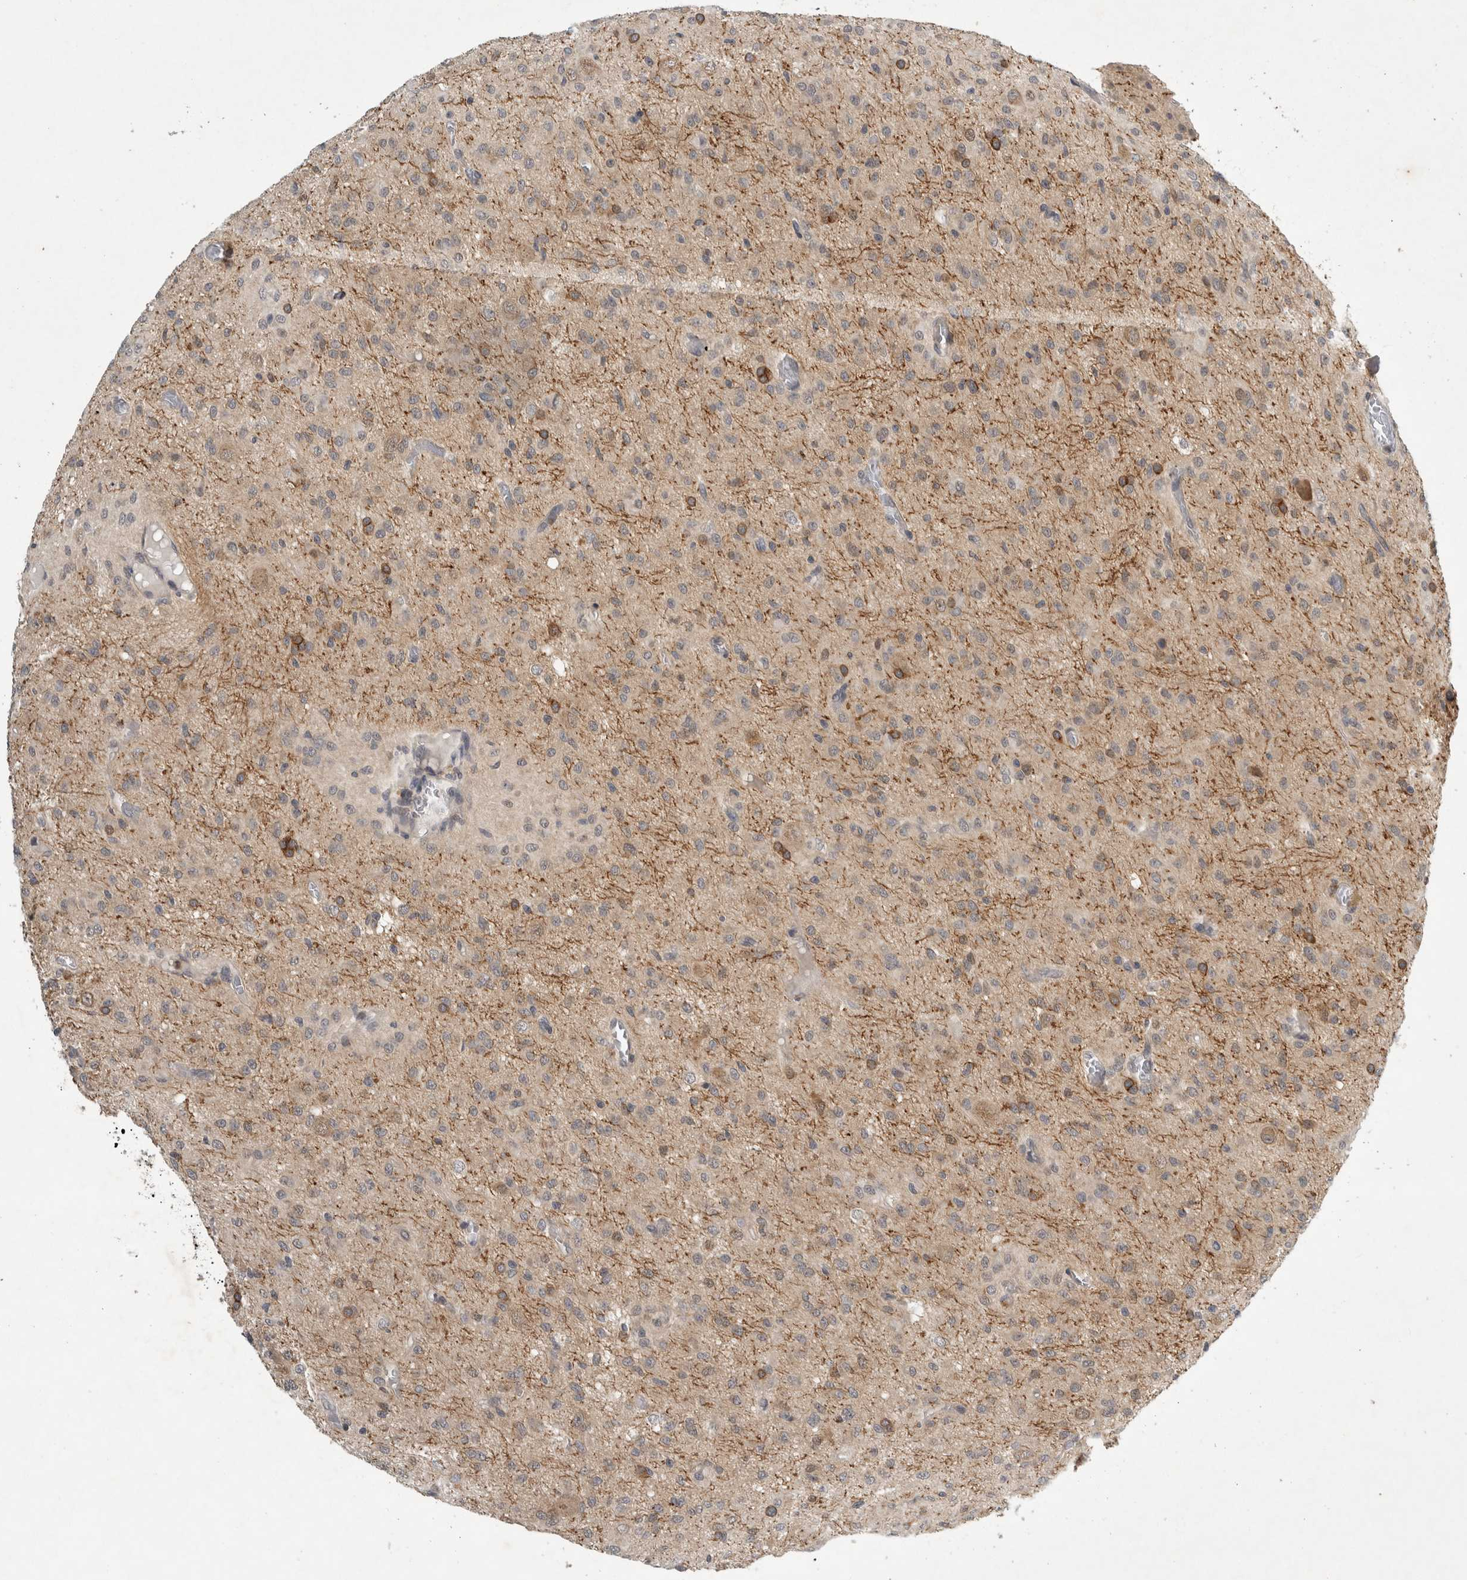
{"staining": {"intensity": "weak", "quantity": "<25%", "location": "cytoplasmic/membranous"}, "tissue": "glioma", "cell_type": "Tumor cells", "image_type": "cancer", "snomed": [{"axis": "morphology", "description": "Glioma, malignant, High grade"}, {"axis": "topography", "description": "Brain"}], "caption": "A high-resolution image shows immunohistochemistry (IHC) staining of malignant glioma (high-grade), which displays no significant expression in tumor cells.", "gene": "AASDHPPT", "patient": {"sex": "female", "age": 59}}